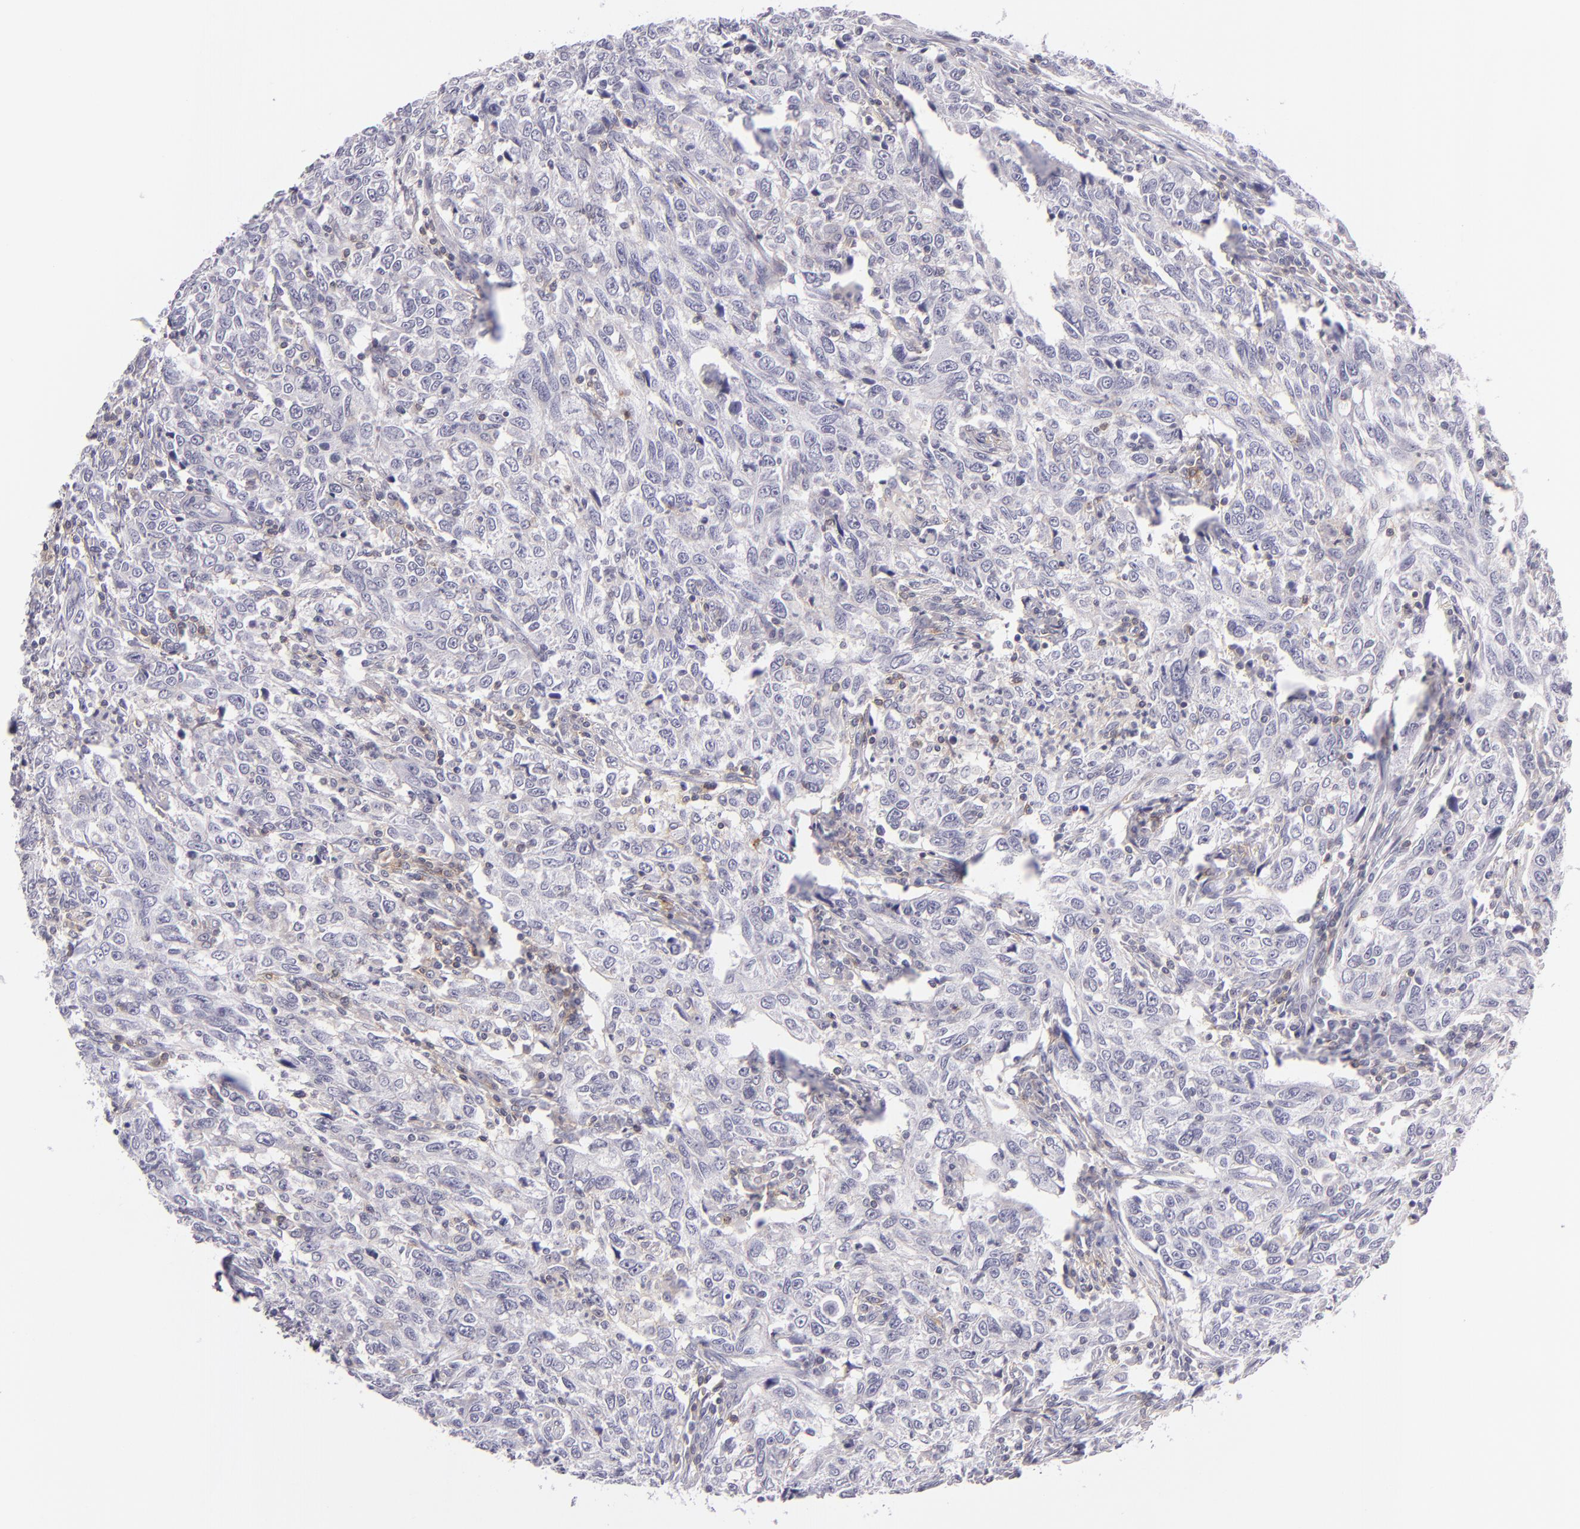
{"staining": {"intensity": "negative", "quantity": "none", "location": "none"}, "tissue": "breast cancer", "cell_type": "Tumor cells", "image_type": "cancer", "snomed": [{"axis": "morphology", "description": "Duct carcinoma"}, {"axis": "topography", "description": "Breast"}], "caption": "This is an IHC micrograph of breast cancer (invasive ductal carcinoma). There is no positivity in tumor cells.", "gene": "CD48", "patient": {"sex": "female", "age": 50}}